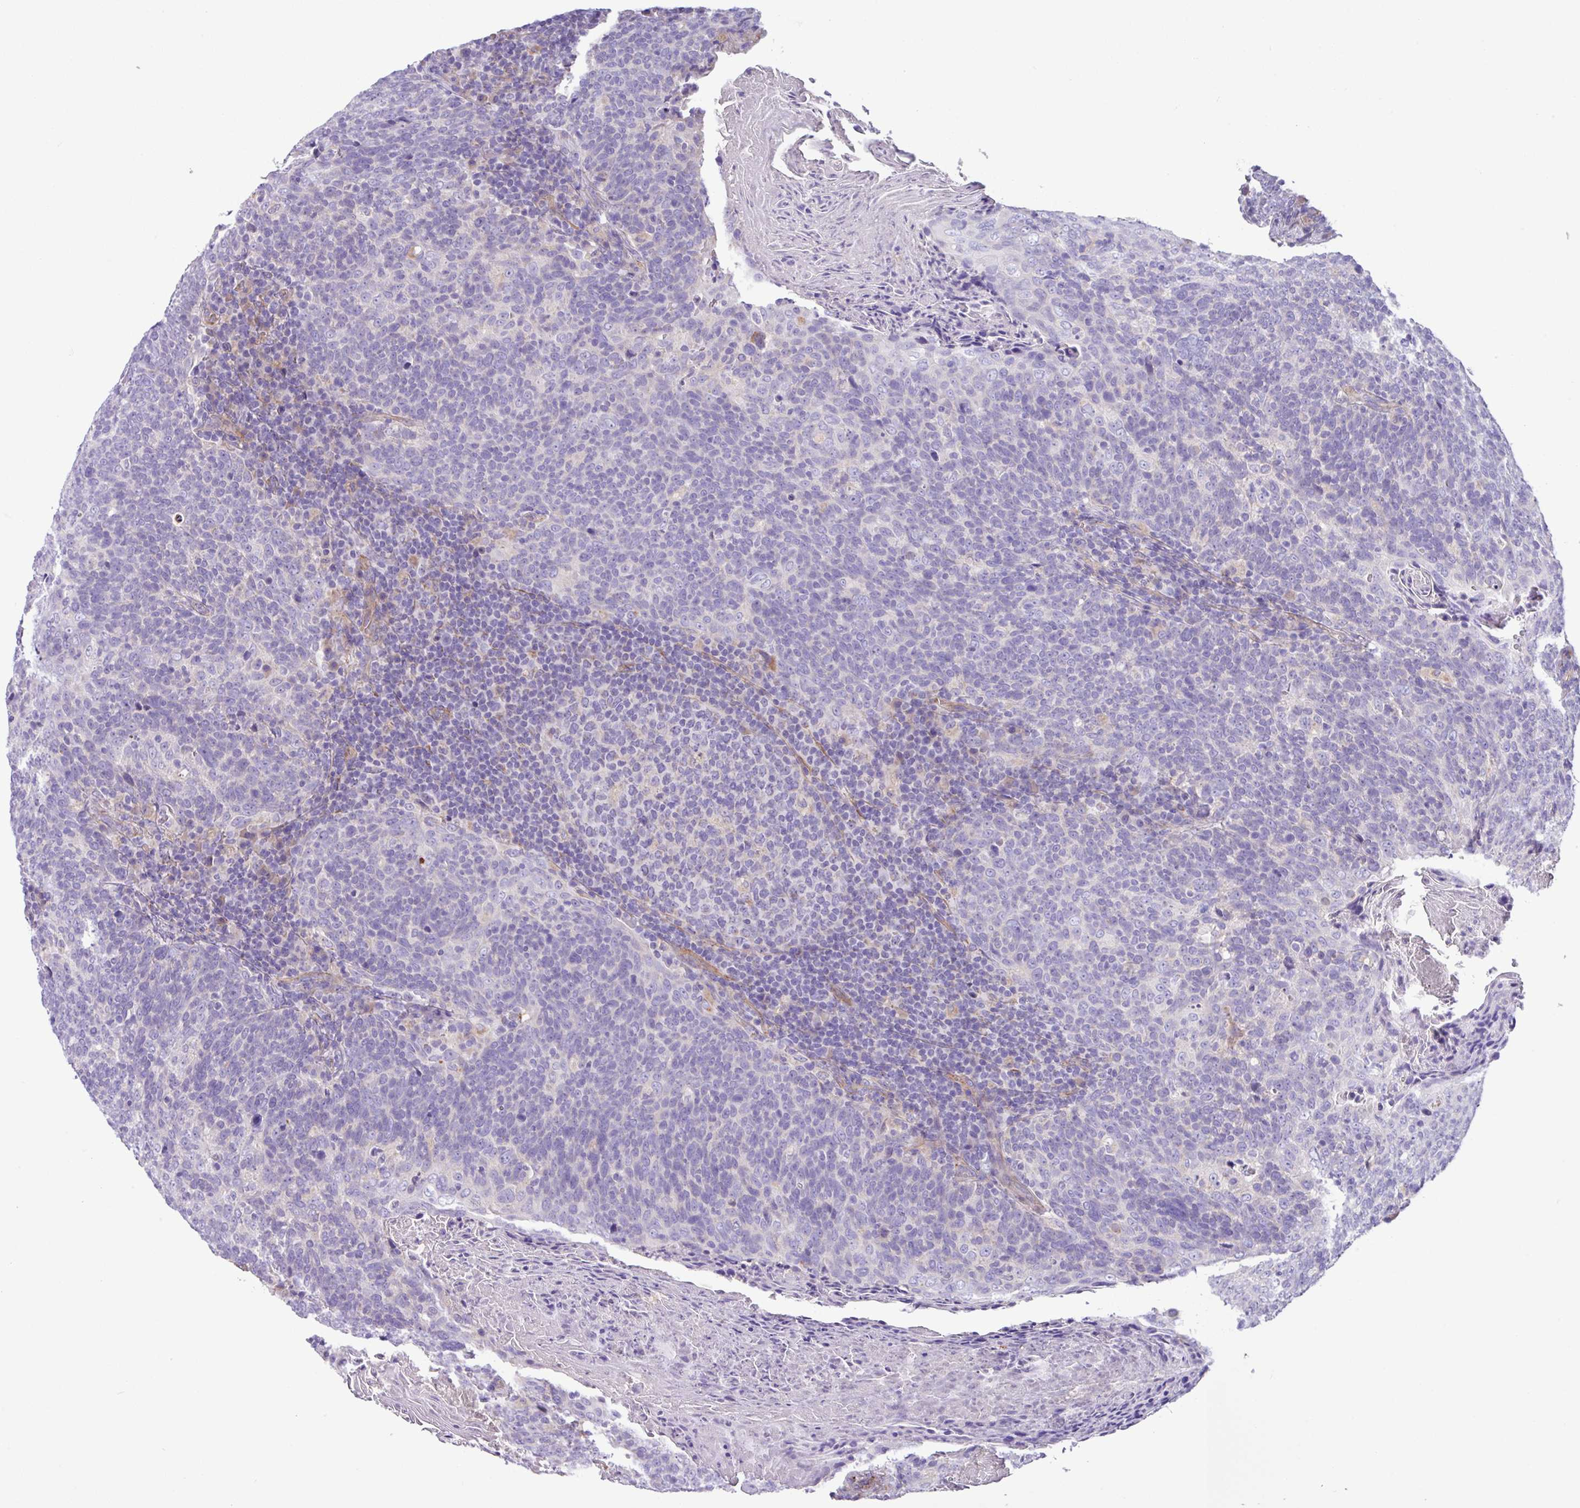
{"staining": {"intensity": "negative", "quantity": "none", "location": "none"}, "tissue": "head and neck cancer", "cell_type": "Tumor cells", "image_type": "cancer", "snomed": [{"axis": "morphology", "description": "Squamous cell carcinoma, NOS"}, {"axis": "morphology", "description": "Squamous cell carcinoma, metastatic, NOS"}, {"axis": "topography", "description": "Lymph node"}, {"axis": "topography", "description": "Head-Neck"}], "caption": "DAB immunohistochemical staining of human head and neck cancer demonstrates no significant positivity in tumor cells.", "gene": "MRM2", "patient": {"sex": "male", "age": 62}}